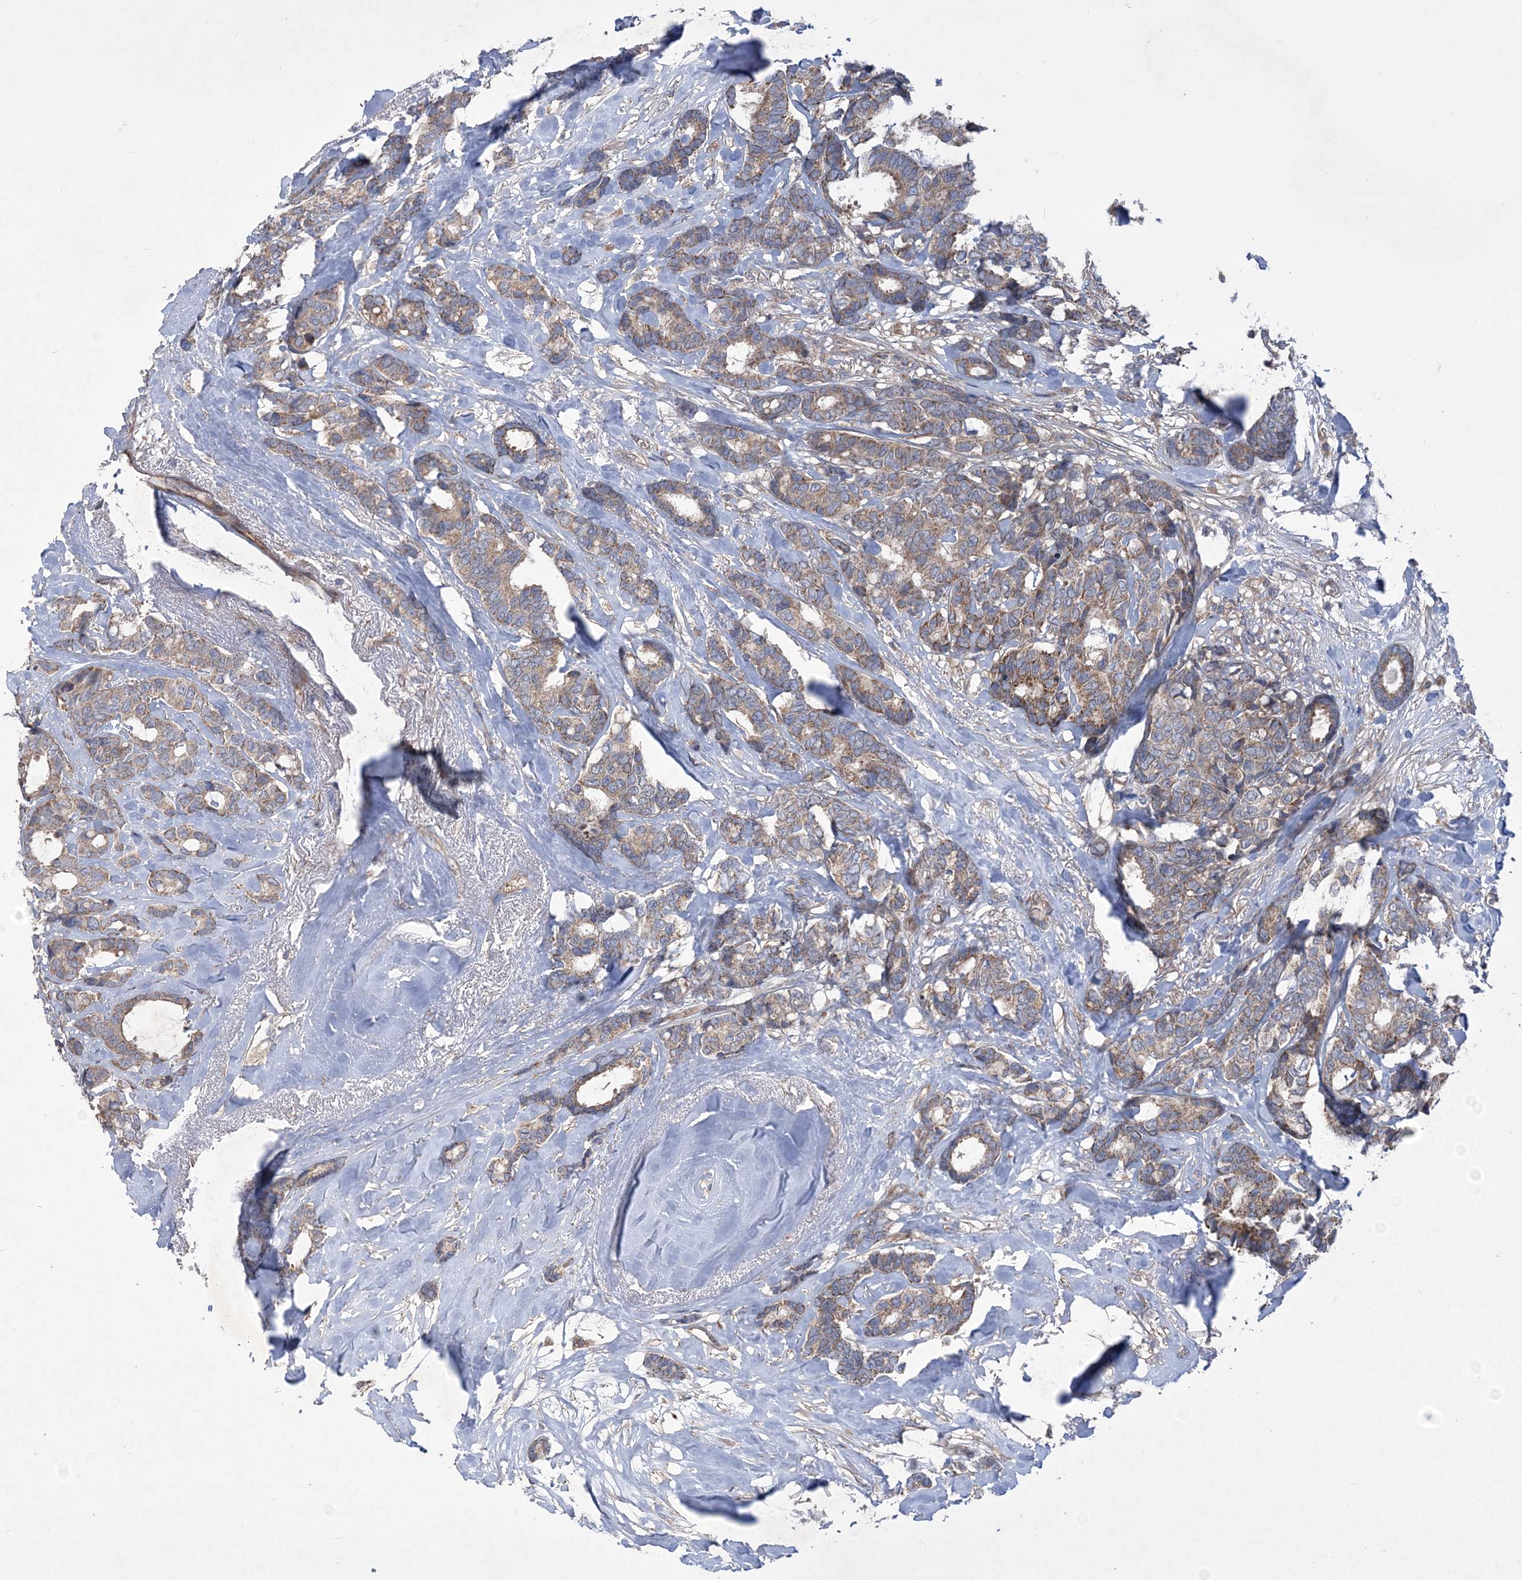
{"staining": {"intensity": "moderate", "quantity": ">75%", "location": "cytoplasmic/membranous"}, "tissue": "breast cancer", "cell_type": "Tumor cells", "image_type": "cancer", "snomed": [{"axis": "morphology", "description": "Duct carcinoma"}, {"axis": "topography", "description": "Breast"}], "caption": "Breast cancer stained with immunohistochemistry (IHC) demonstrates moderate cytoplasmic/membranous staining in about >75% of tumor cells.", "gene": "MTRF1L", "patient": {"sex": "female", "age": 87}}